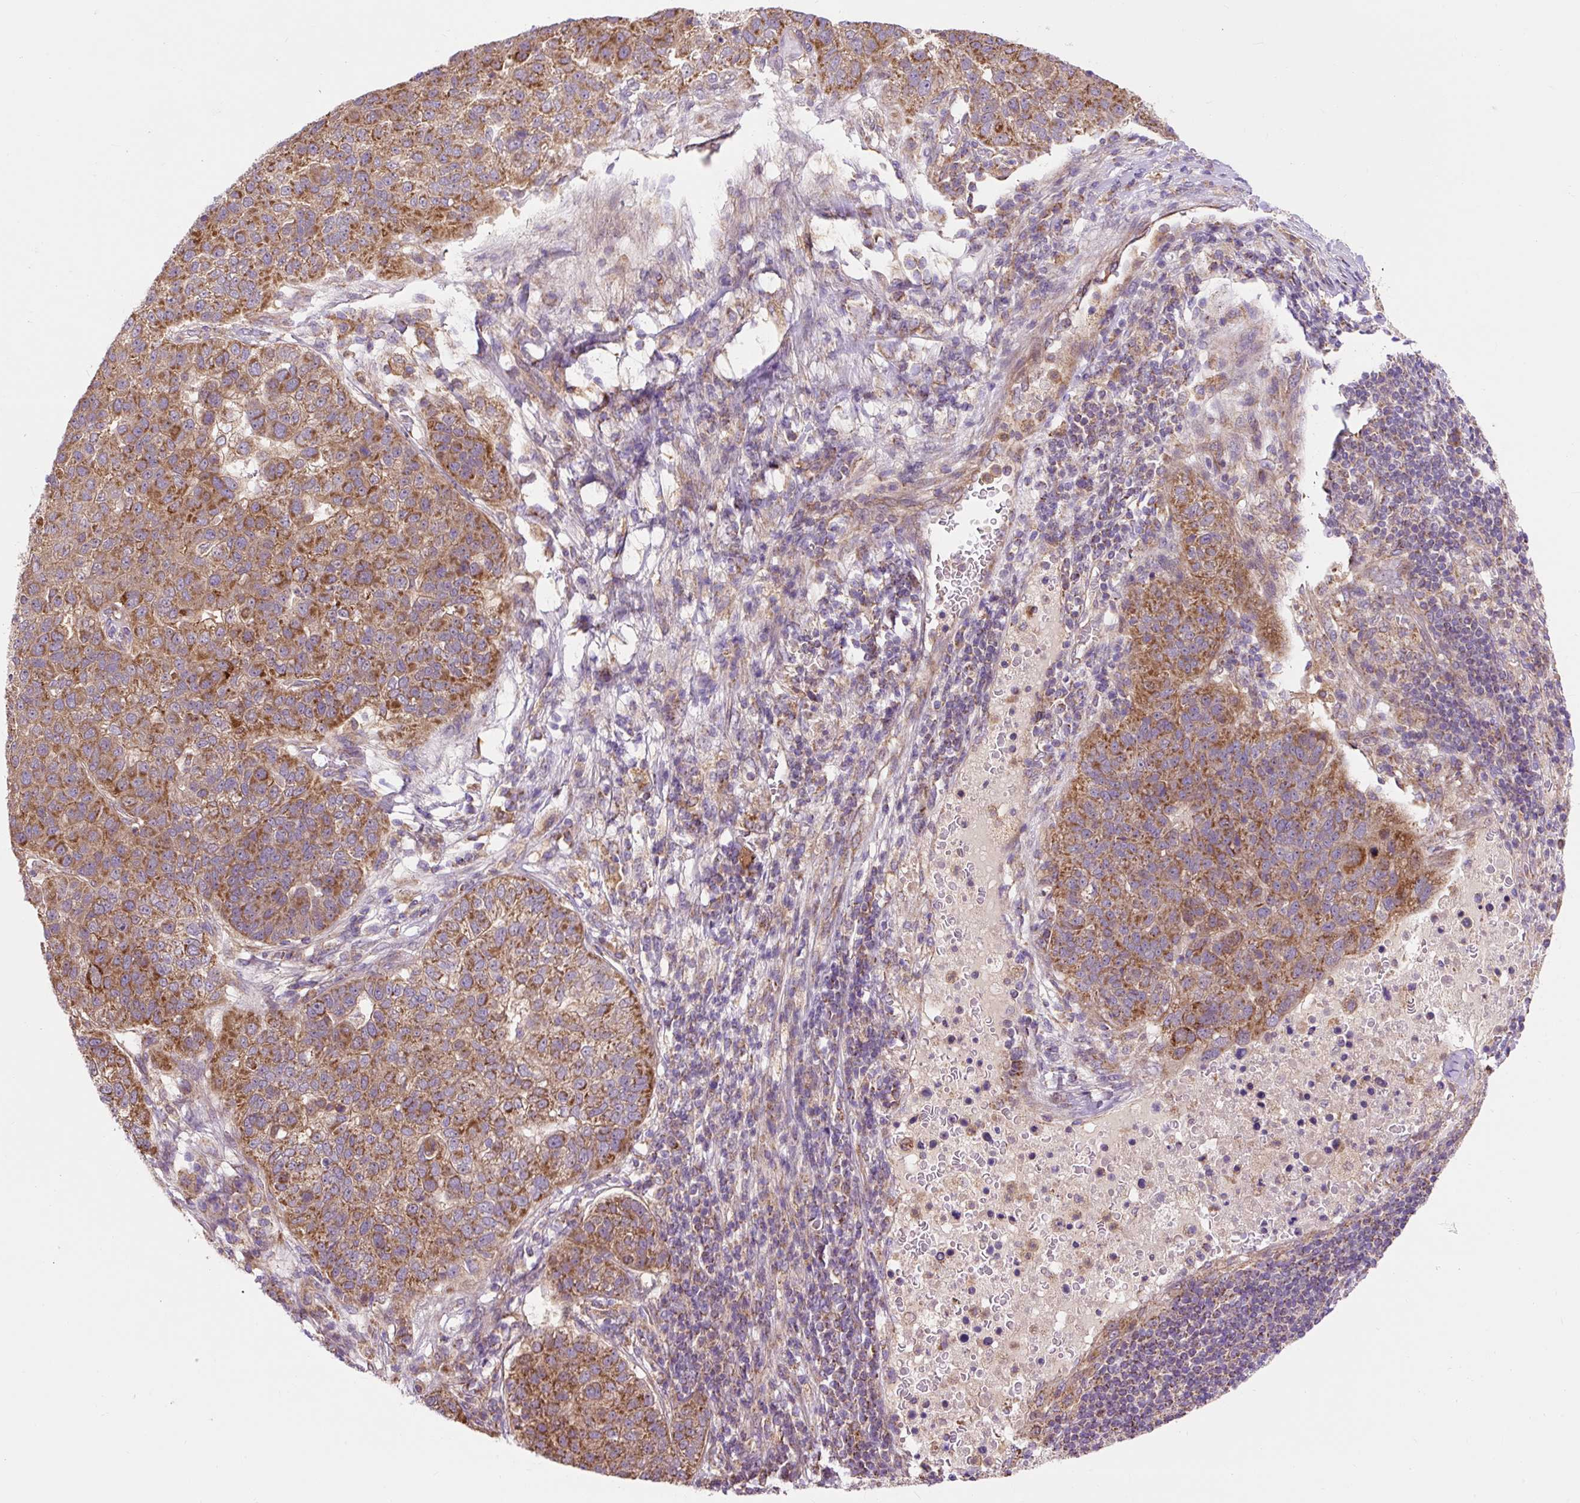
{"staining": {"intensity": "moderate", "quantity": ">75%", "location": "cytoplasmic/membranous"}, "tissue": "pancreatic cancer", "cell_type": "Tumor cells", "image_type": "cancer", "snomed": [{"axis": "morphology", "description": "Adenocarcinoma, NOS"}, {"axis": "topography", "description": "Pancreas"}], "caption": "Pancreatic adenocarcinoma stained with a brown dye reveals moderate cytoplasmic/membranous positive staining in about >75% of tumor cells.", "gene": "TRIAP1", "patient": {"sex": "female", "age": 61}}